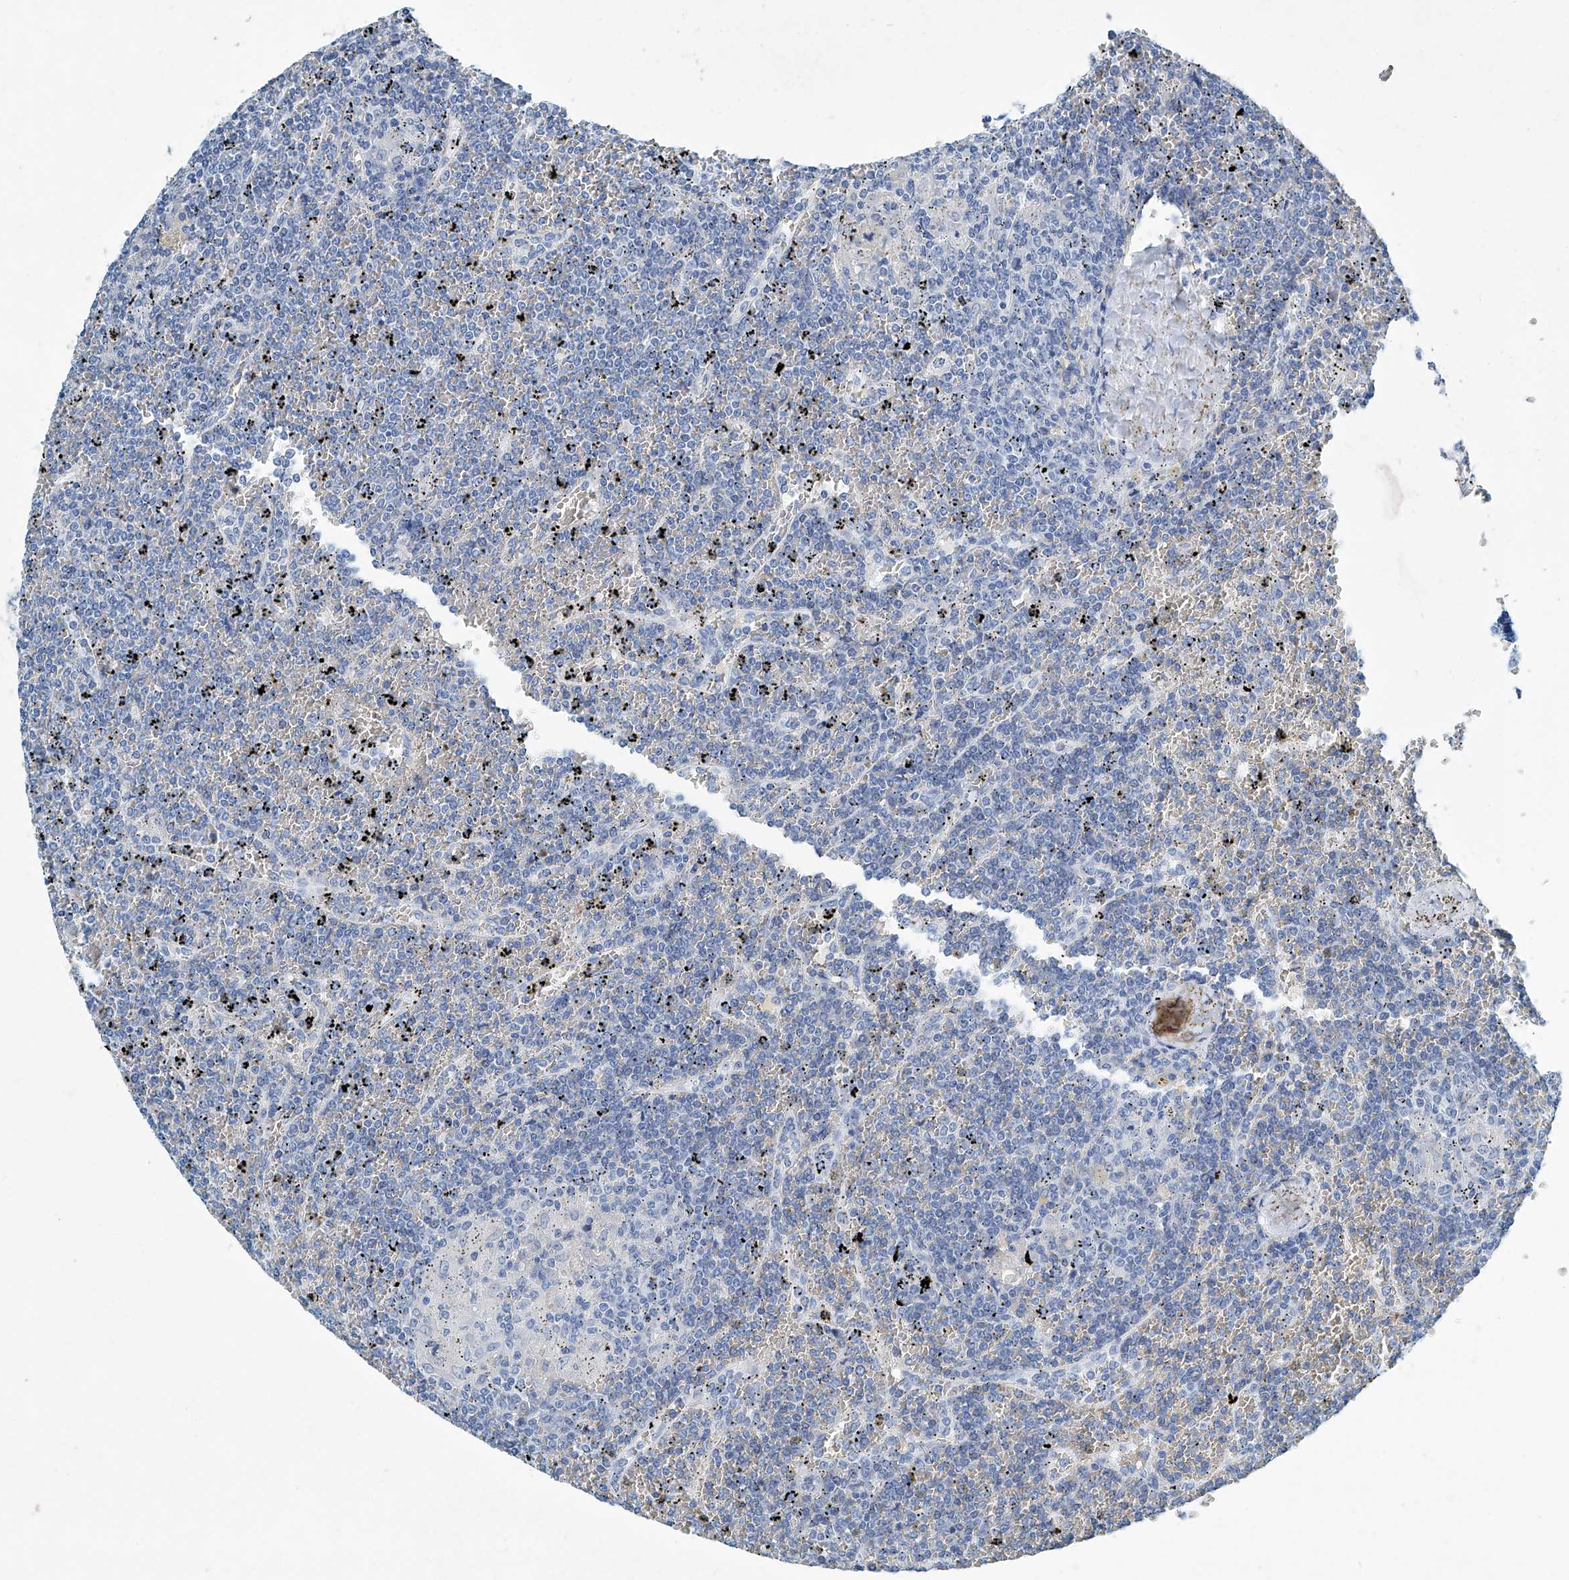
{"staining": {"intensity": "negative", "quantity": "none", "location": "none"}, "tissue": "lymphoma", "cell_type": "Tumor cells", "image_type": "cancer", "snomed": [{"axis": "morphology", "description": "Malignant lymphoma, non-Hodgkin's type, Low grade"}, {"axis": "topography", "description": "Spleen"}], "caption": "High power microscopy micrograph of an IHC histopathology image of low-grade malignant lymphoma, non-Hodgkin's type, revealing no significant staining in tumor cells.", "gene": "CYP2A7", "patient": {"sex": "female", "age": 19}}